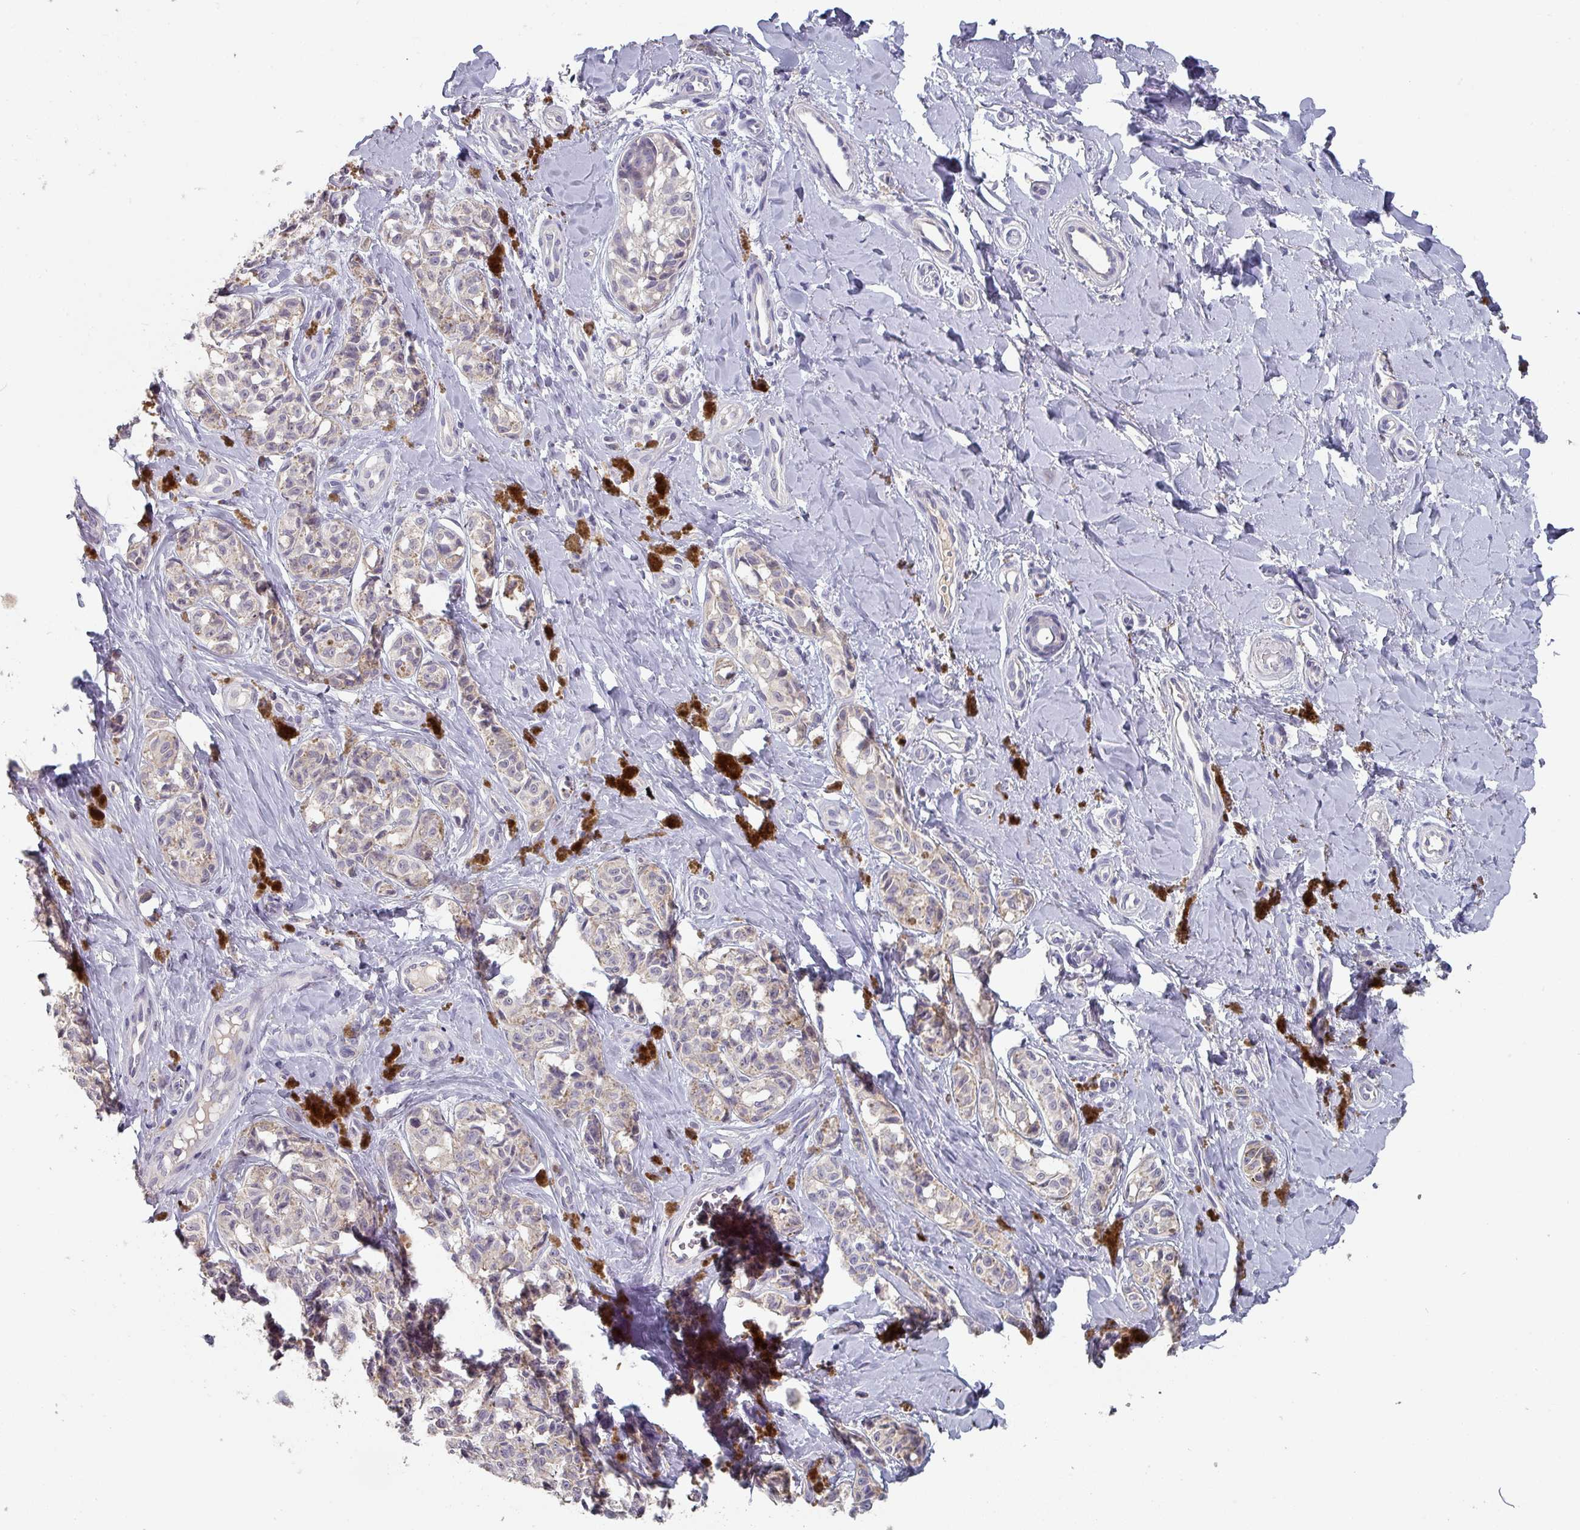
{"staining": {"intensity": "negative", "quantity": "none", "location": "none"}, "tissue": "melanoma", "cell_type": "Tumor cells", "image_type": "cancer", "snomed": [{"axis": "morphology", "description": "Malignant melanoma, NOS"}, {"axis": "topography", "description": "Skin"}], "caption": "A high-resolution image shows immunohistochemistry staining of melanoma, which reveals no significant positivity in tumor cells.", "gene": "PRAMEF8", "patient": {"sex": "female", "age": 65}}